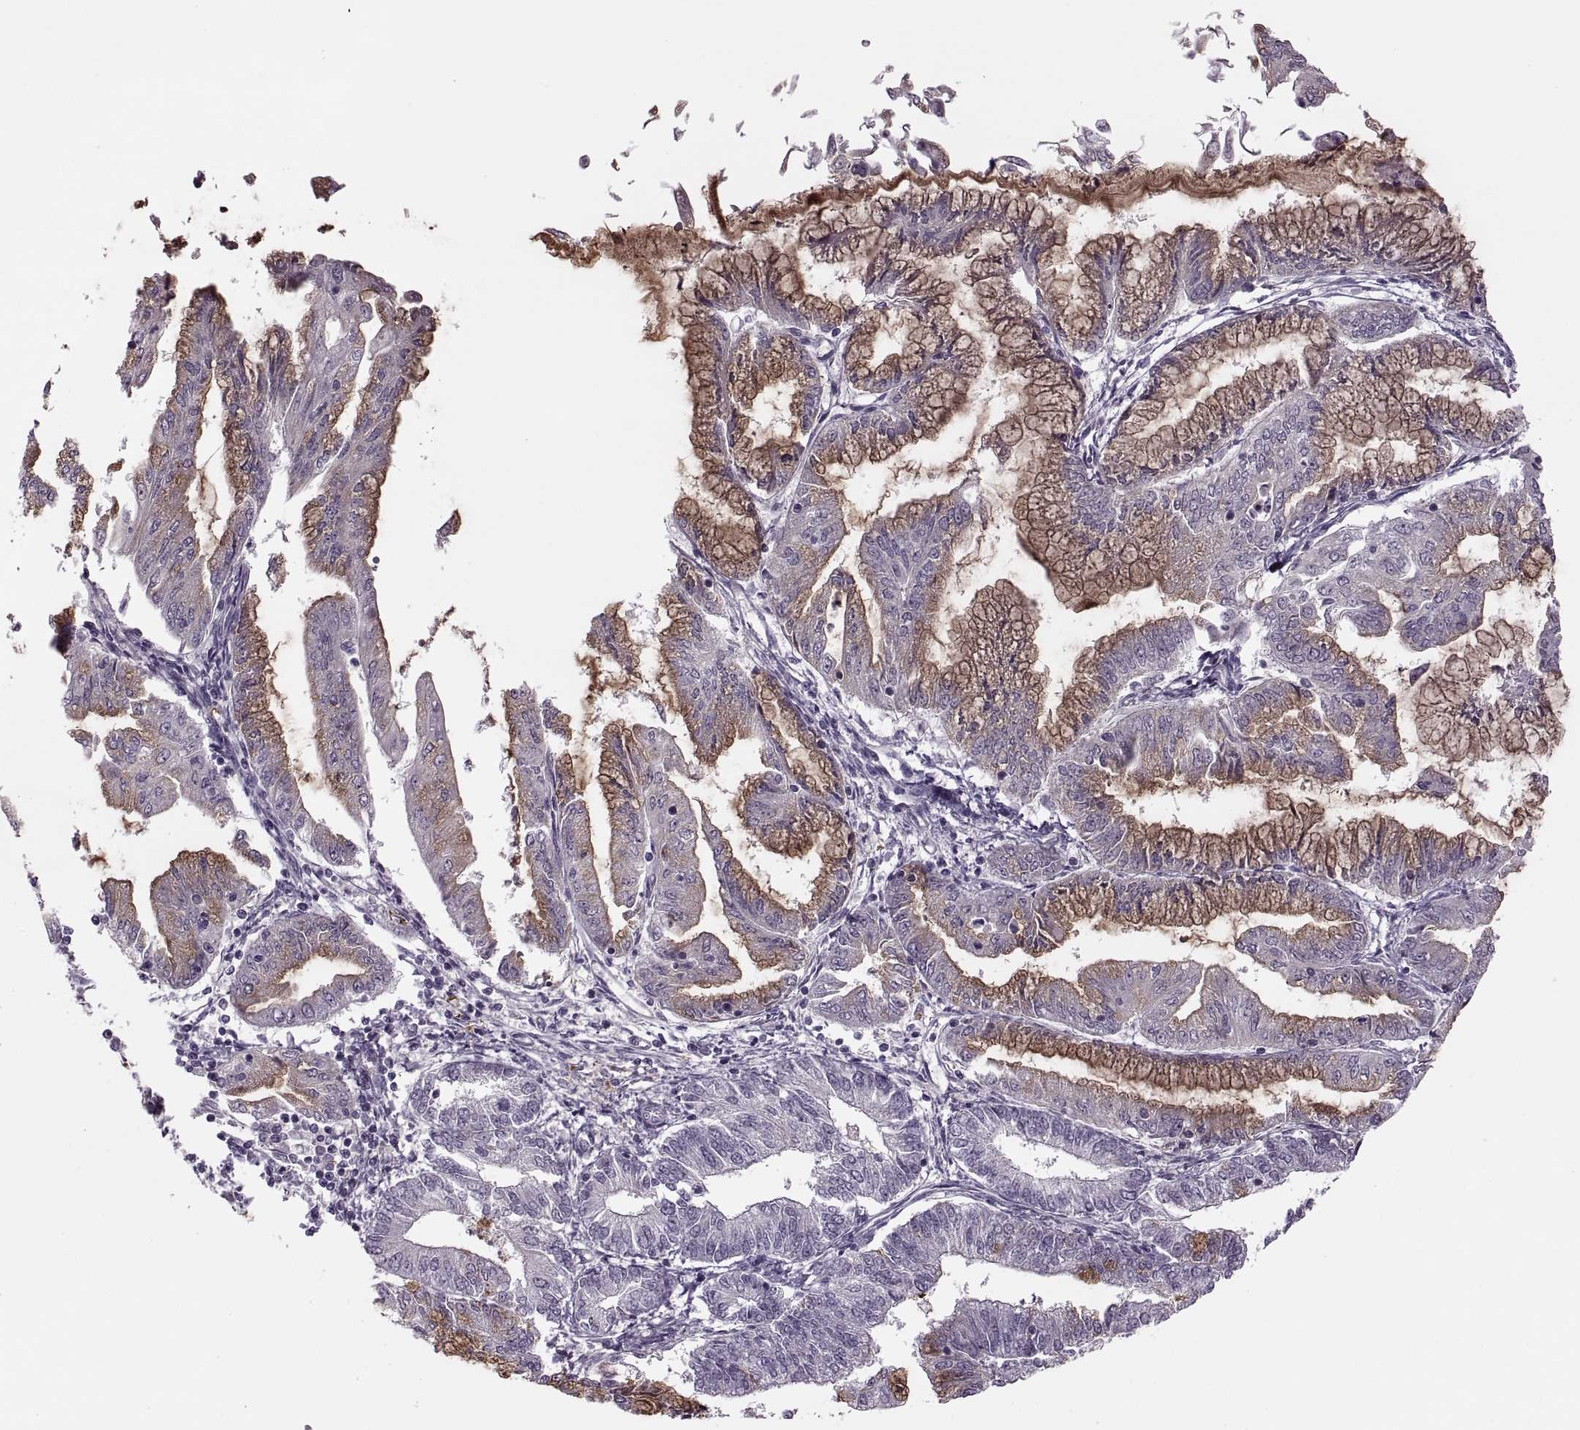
{"staining": {"intensity": "moderate", "quantity": "25%-75%", "location": "cytoplasmic/membranous"}, "tissue": "endometrial cancer", "cell_type": "Tumor cells", "image_type": "cancer", "snomed": [{"axis": "morphology", "description": "Adenocarcinoma, NOS"}, {"axis": "topography", "description": "Endometrium"}], "caption": "IHC micrograph of adenocarcinoma (endometrial) stained for a protein (brown), which reveals medium levels of moderate cytoplasmic/membranous expression in approximately 25%-75% of tumor cells.", "gene": "H2AP", "patient": {"sex": "female", "age": 55}}